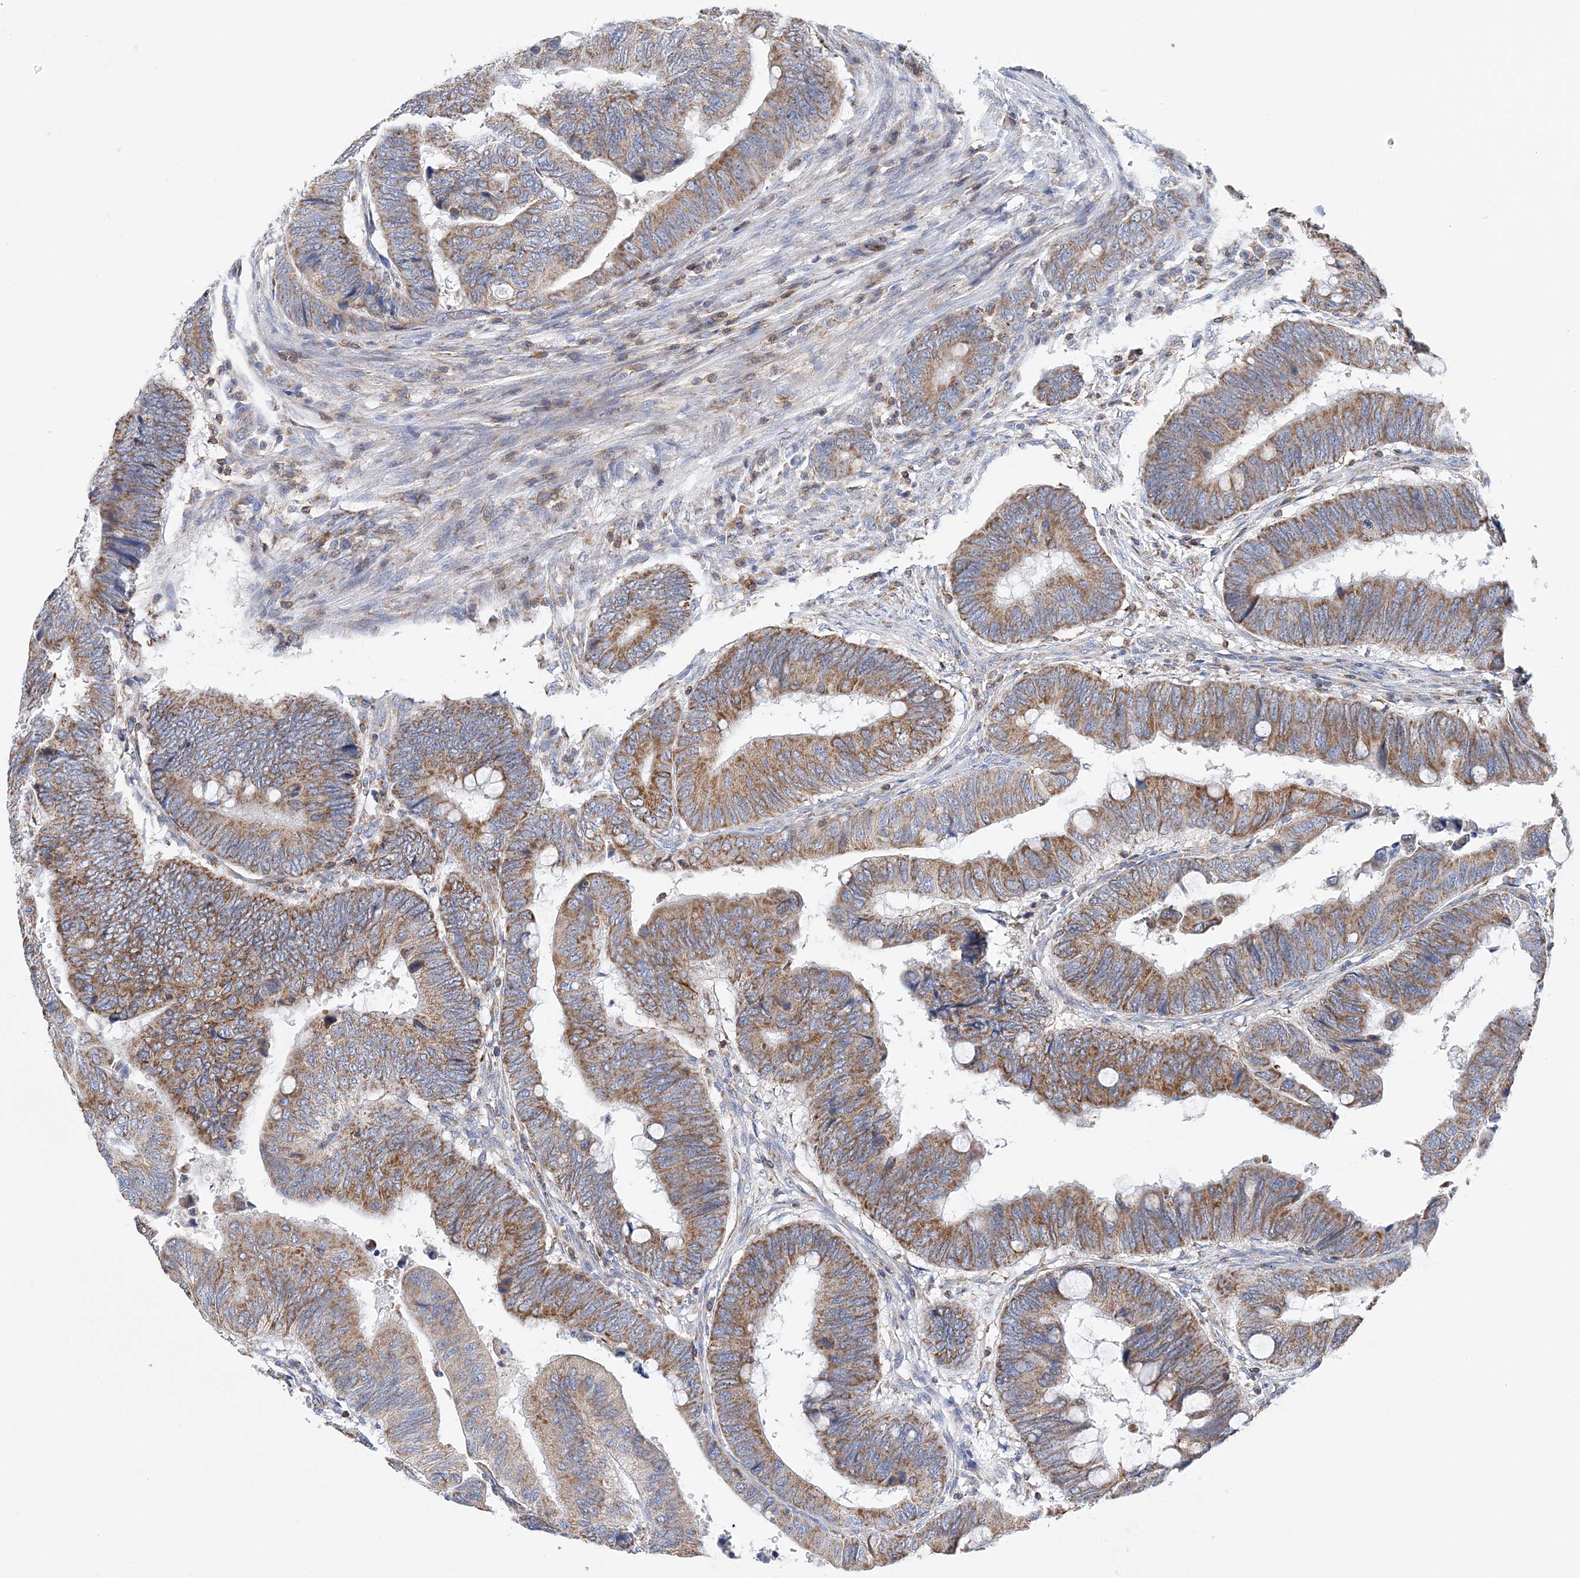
{"staining": {"intensity": "moderate", "quantity": ">75%", "location": "cytoplasmic/membranous"}, "tissue": "colorectal cancer", "cell_type": "Tumor cells", "image_type": "cancer", "snomed": [{"axis": "morphology", "description": "Normal tissue, NOS"}, {"axis": "morphology", "description": "Adenocarcinoma, NOS"}, {"axis": "topography", "description": "Rectum"}, {"axis": "topography", "description": "Peripheral nerve tissue"}], "caption": "IHC (DAB (3,3'-diaminobenzidine)) staining of human colorectal adenocarcinoma shows moderate cytoplasmic/membranous protein staining in approximately >75% of tumor cells.", "gene": "TTC32", "patient": {"sex": "male", "age": 92}}